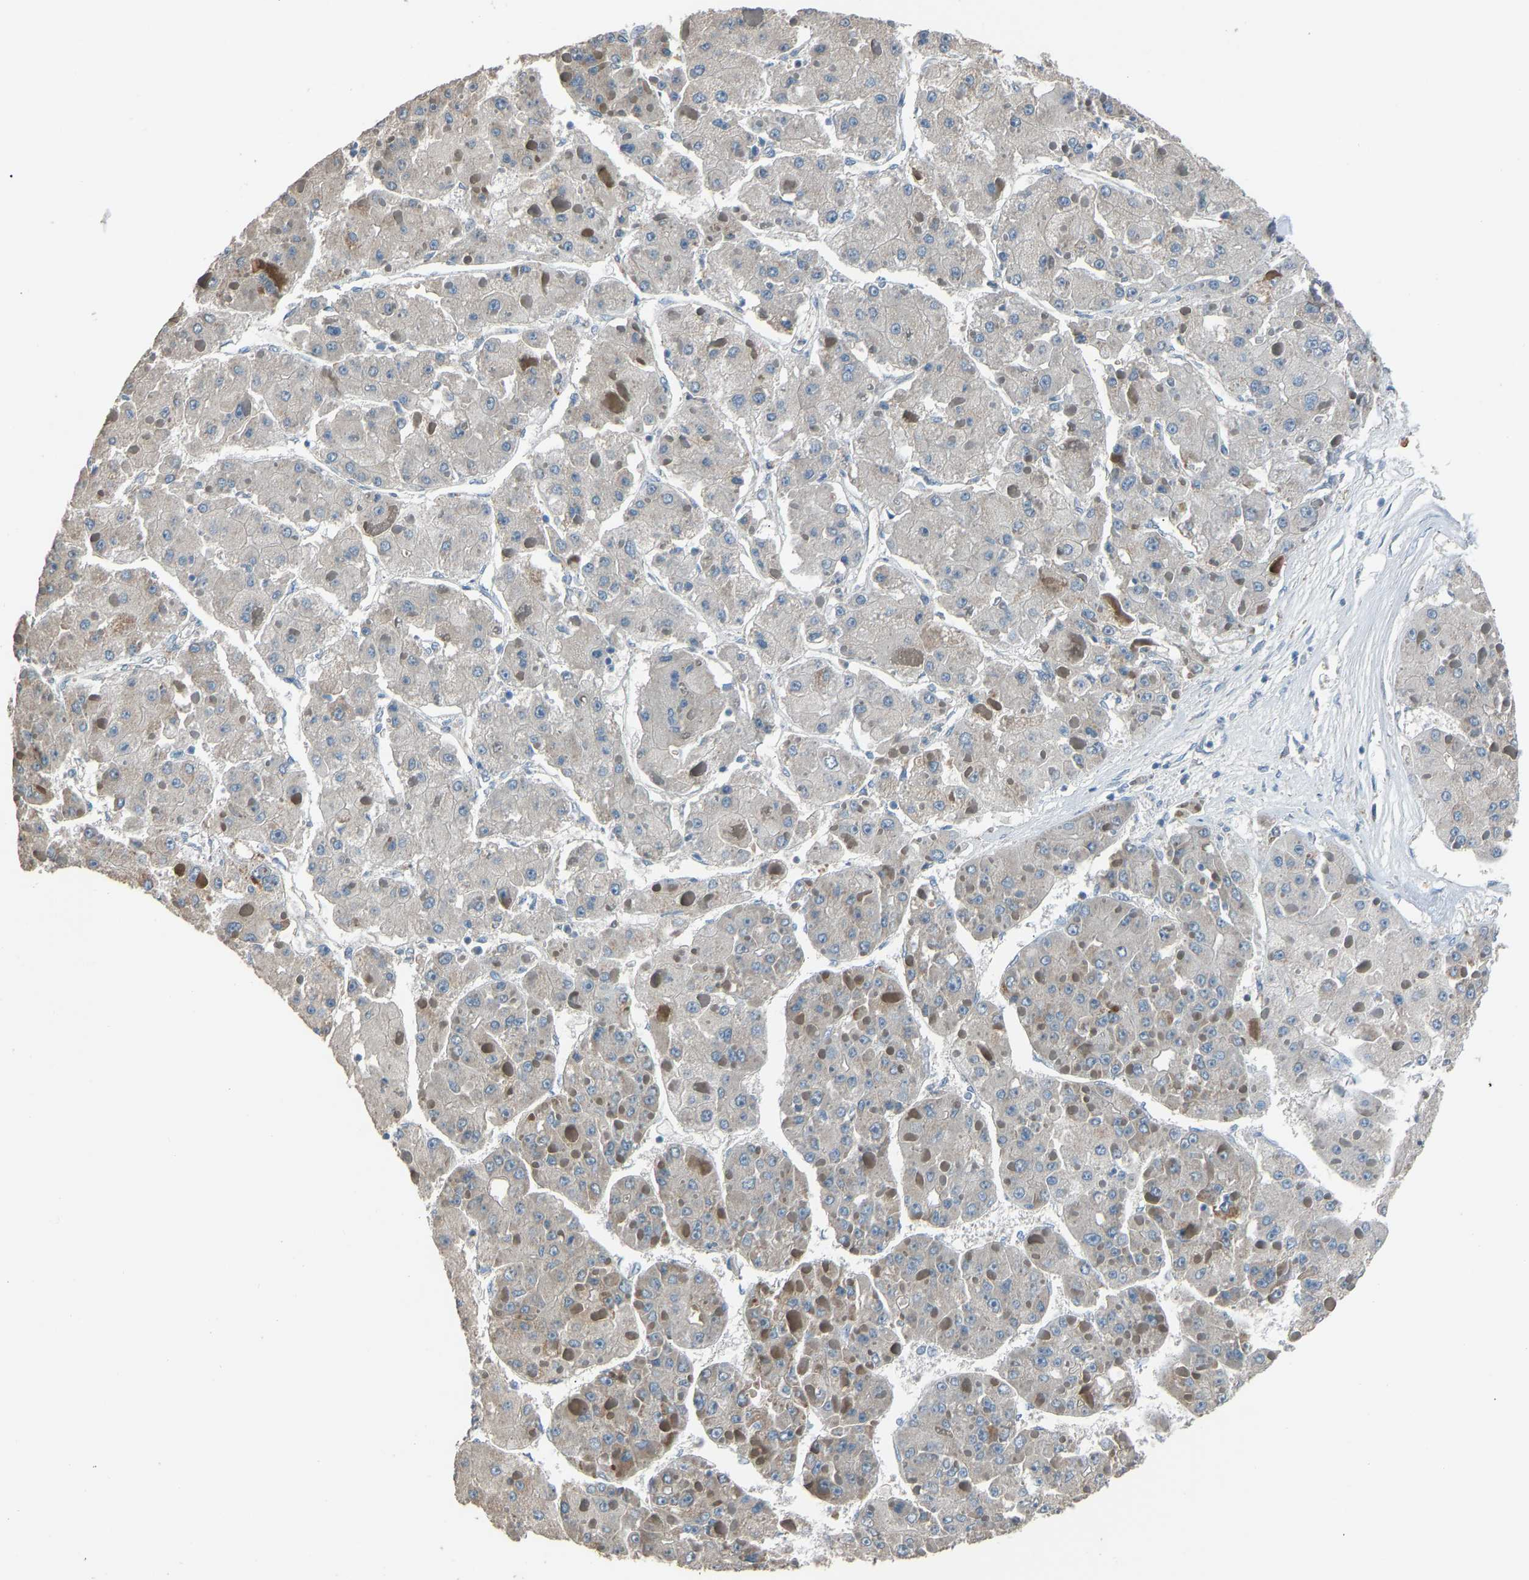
{"staining": {"intensity": "negative", "quantity": "none", "location": "none"}, "tissue": "liver cancer", "cell_type": "Tumor cells", "image_type": "cancer", "snomed": [{"axis": "morphology", "description": "Carcinoma, Hepatocellular, NOS"}, {"axis": "topography", "description": "Liver"}], "caption": "Human hepatocellular carcinoma (liver) stained for a protein using immunohistochemistry demonstrates no expression in tumor cells.", "gene": "TGFBR3", "patient": {"sex": "female", "age": 73}}